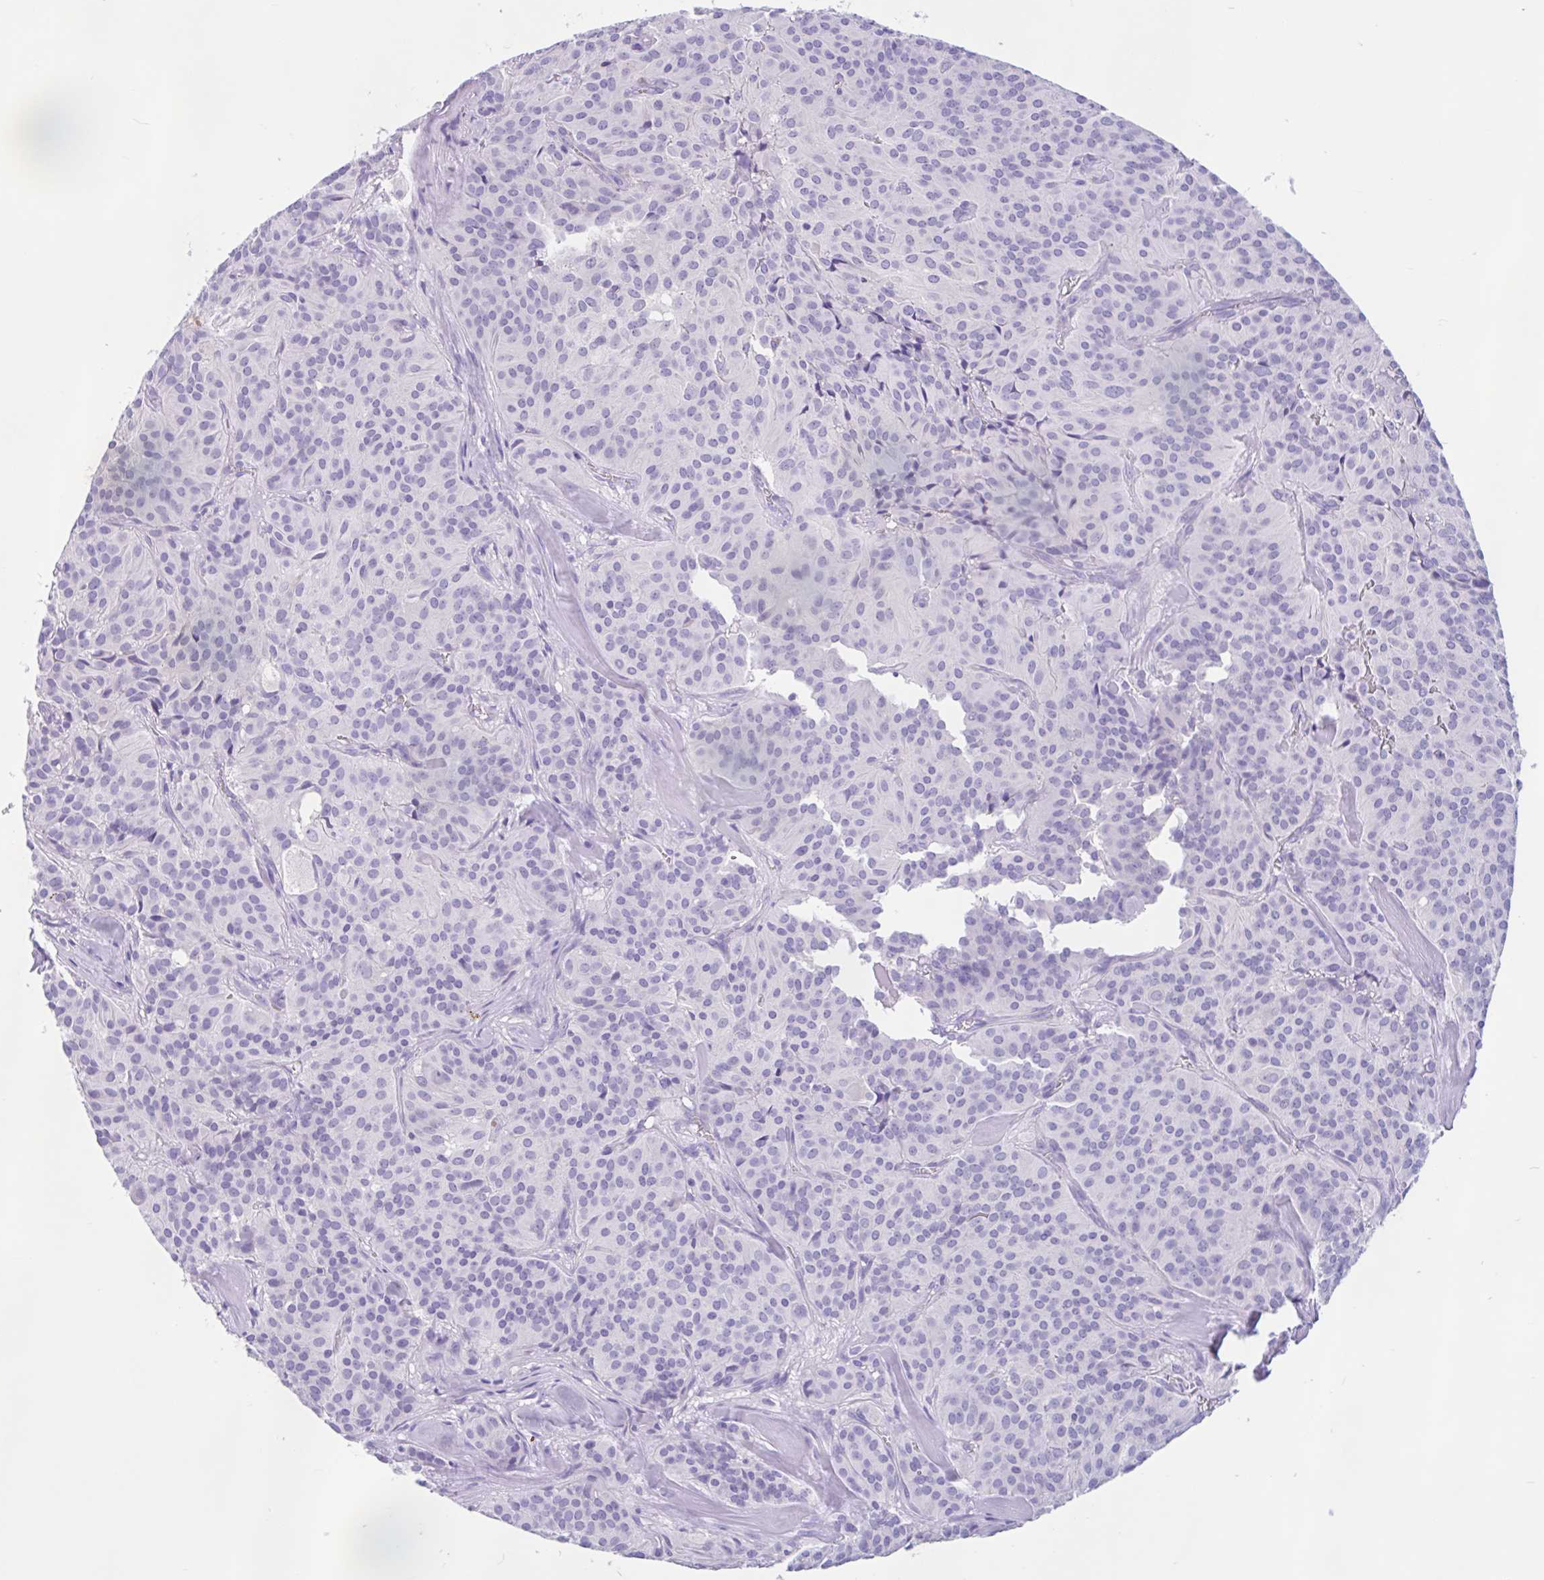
{"staining": {"intensity": "negative", "quantity": "none", "location": "none"}, "tissue": "glioma", "cell_type": "Tumor cells", "image_type": "cancer", "snomed": [{"axis": "morphology", "description": "Glioma, malignant, Low grade"}, {"axis": "topography", "description": "Brain"}], "caption": "Tumor cells are negative for protein expression in human glioma. Nuclei are stained in blue.", "gene": "ZNF319", "patient": {"sex": "male", "age": 42}}